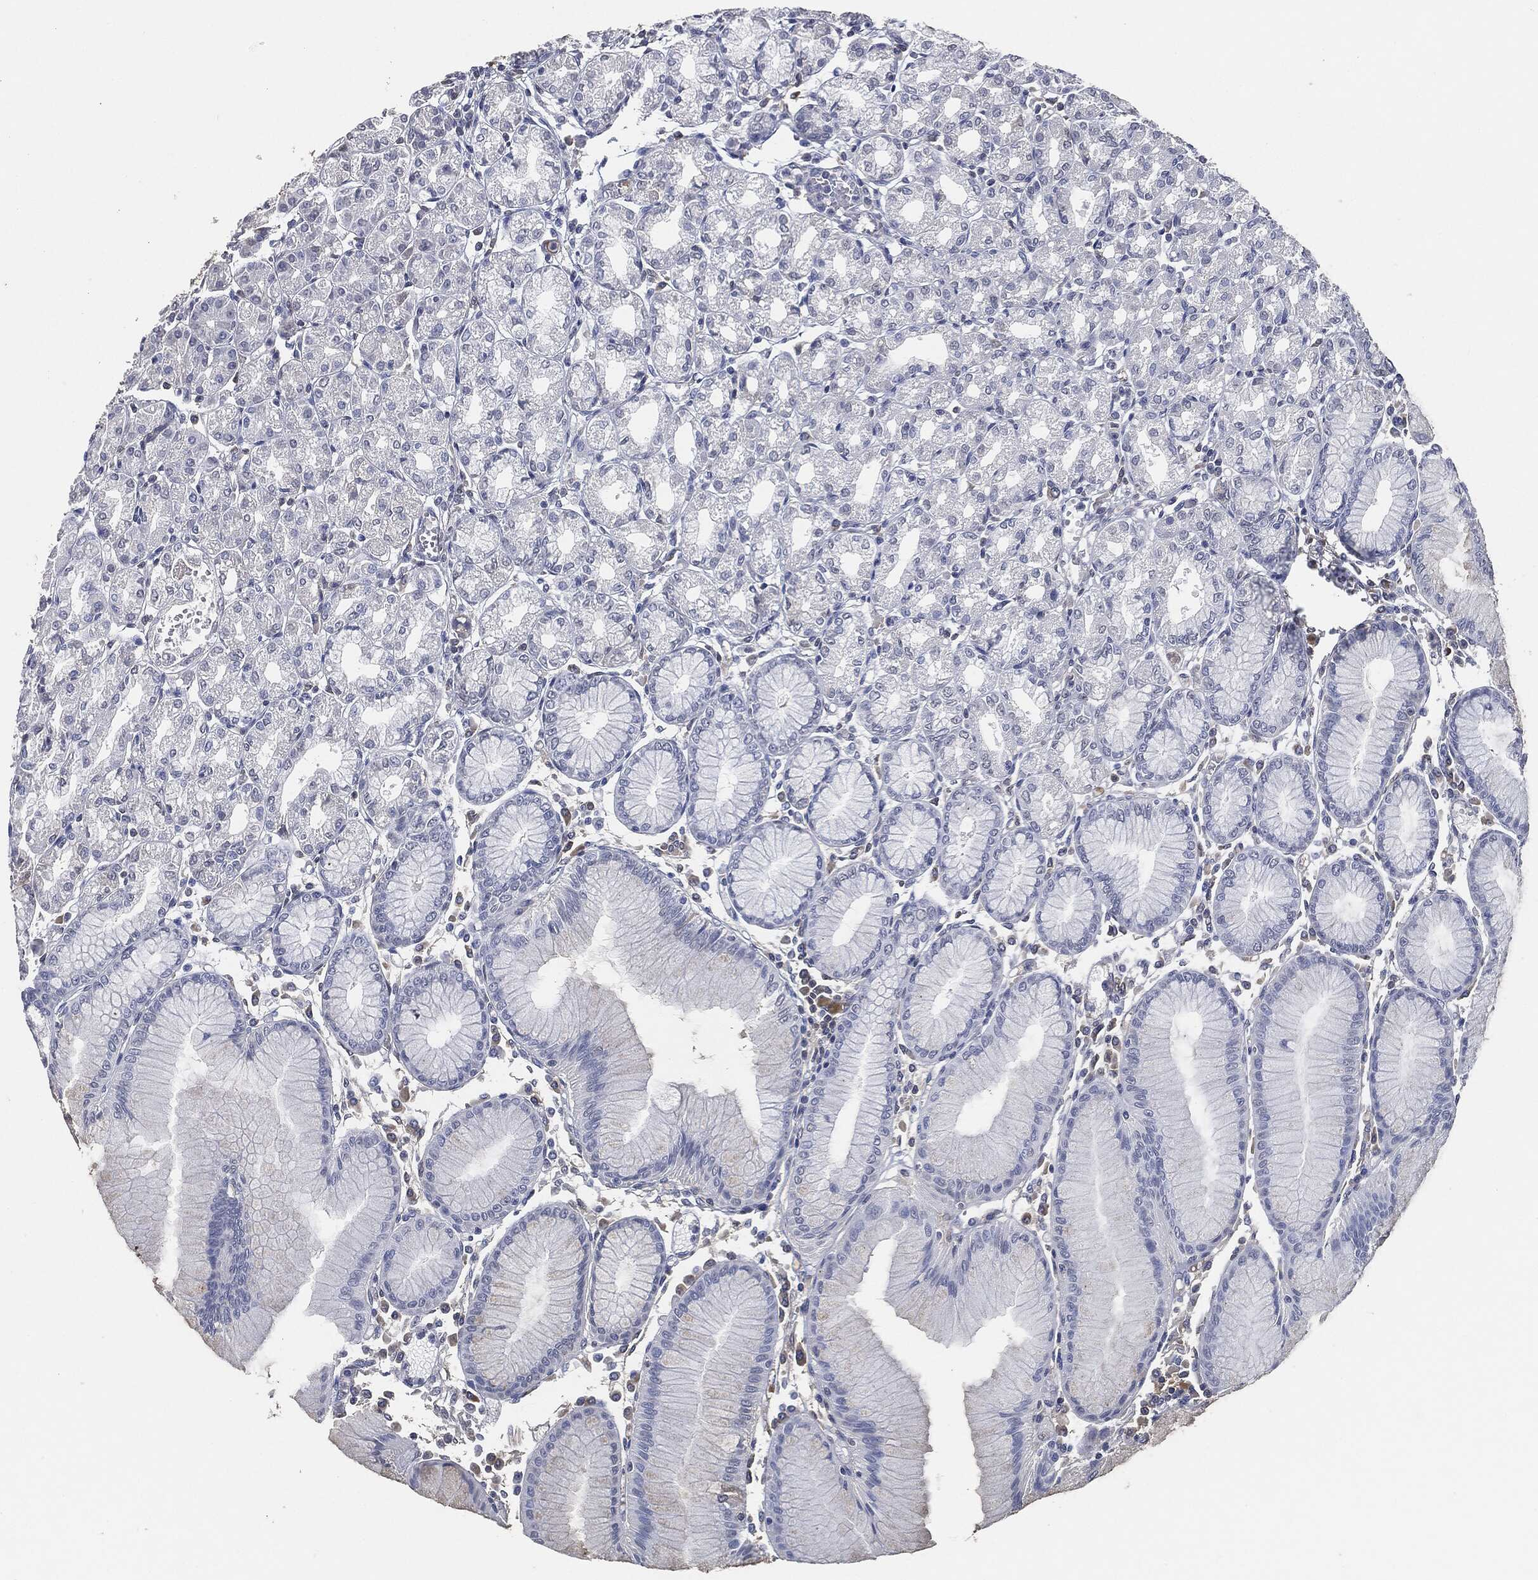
{"staining": {"intensity": "negative", "quantity": "none", "location": "none"}, "tissue": "stomach", "cell_type": "Glandular cells", "image_type": "normal", "snomed": [{"axis": "morphology", "description": "Normal tissue, NOS"}, {"axis": "topography", "description": "Stomach"}], "caption": "High magnification brightfield microscopy of benign stomach stained with DAB (3,3'-diaminobenzidine) (brown) and counterstained with hematoxylin (blue): glandular cells show no significant expression. (Brightfield microscopy of DAB (3,3'-diaminobenzidine) IHC at high magnification).", "gene": "SIGLEC7", "patient": {"sex": "female", "age": 57}}